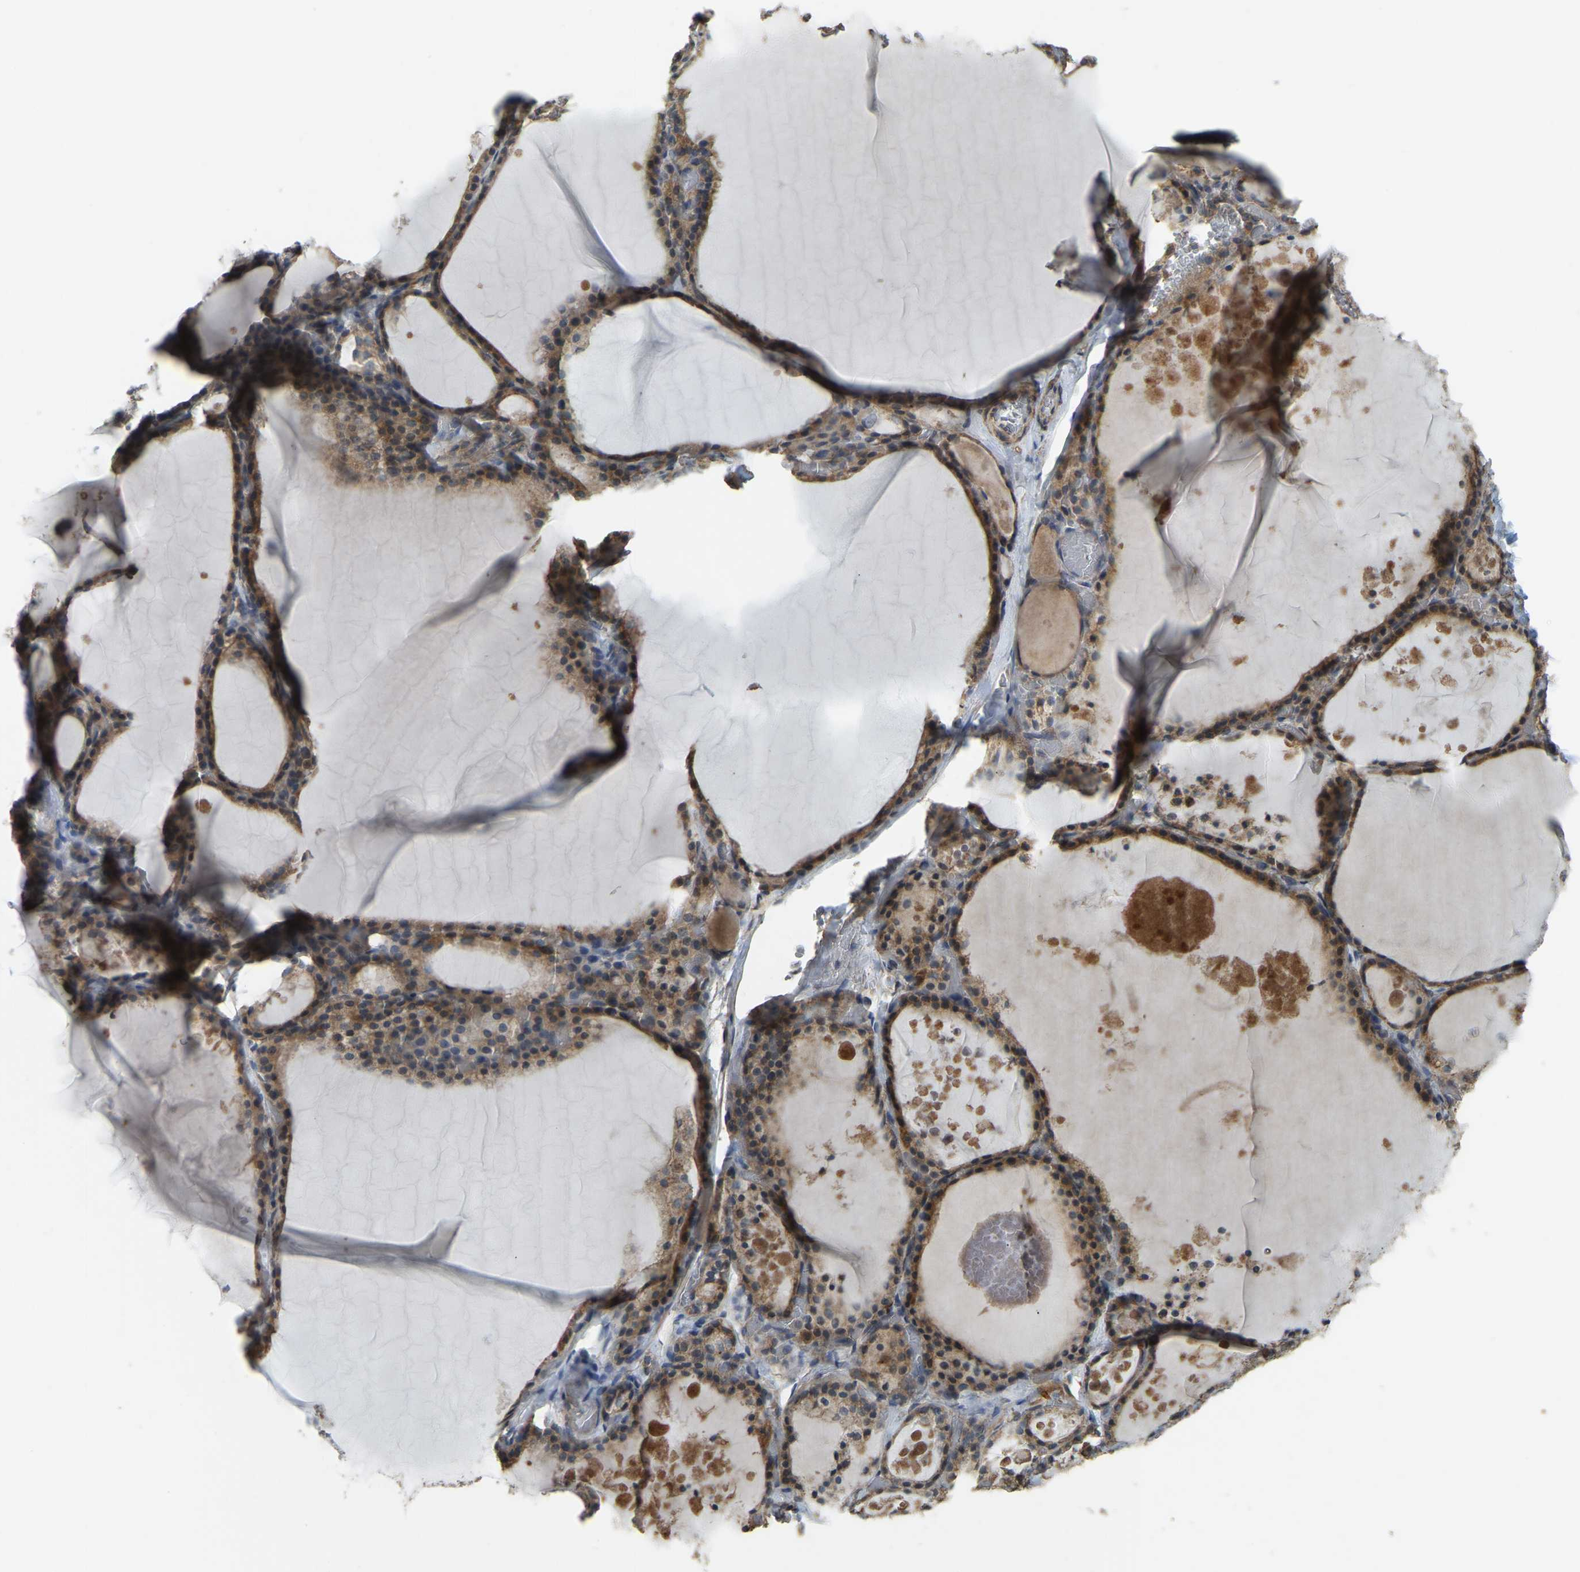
{"staining": {"intensity": "moderate", "quantity": ">75%", "location": "cytoplasmic/membranous"}, "tissue": "thyroid gland", "cell_type": "Glandular cells", "image_type": "normal", "snomed": [{"axis": "morphology", "description": "Normal tissue, NOS"}, {"axis": "topography", "description": "Thyroid gland"}], "caption": "The histopathology image displays staining of benign thyroid gland, revealing moderate cytoplasmic/membranous protein staining (brown color) within glandular cells.", "gene": "GNG2", "patient": {"sex": "male", "age": 56}}